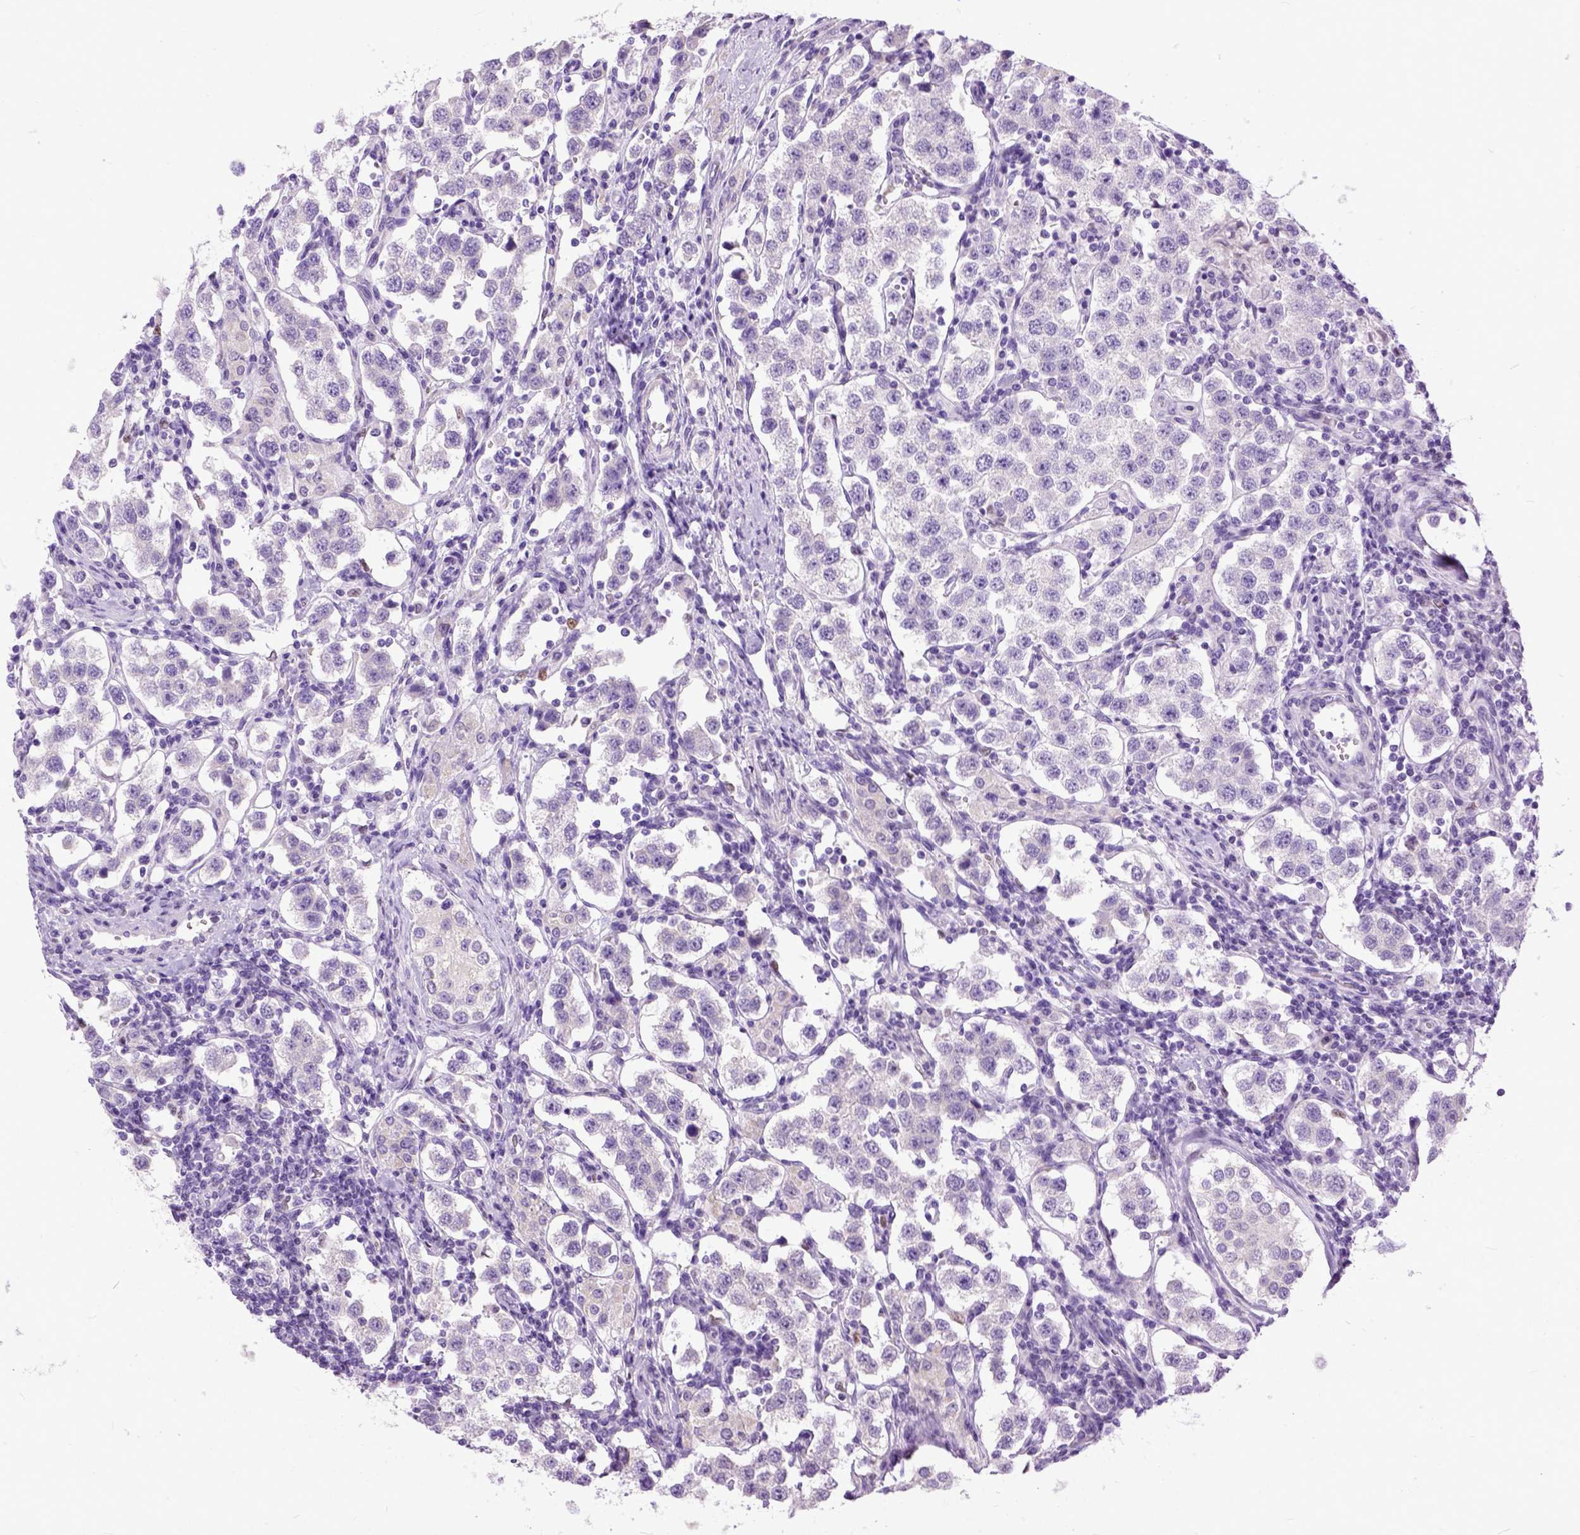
{"staining": {"intensity": "negative", "quantity": "none", "location": "none"}, "tissue": "testis cancer", "cell_type": "Tumor cells", "image_type": "cancer", "snomed": [{"axis": "morphology", "description": "Seminoma, NOS"}, {"axis": "topography", "description": "Testis"}], "caption": "Tumor cells show no significant protein expression in testis cancer.", "gene": "CRB1", "patient": {"sex": "male", "age": 37}}